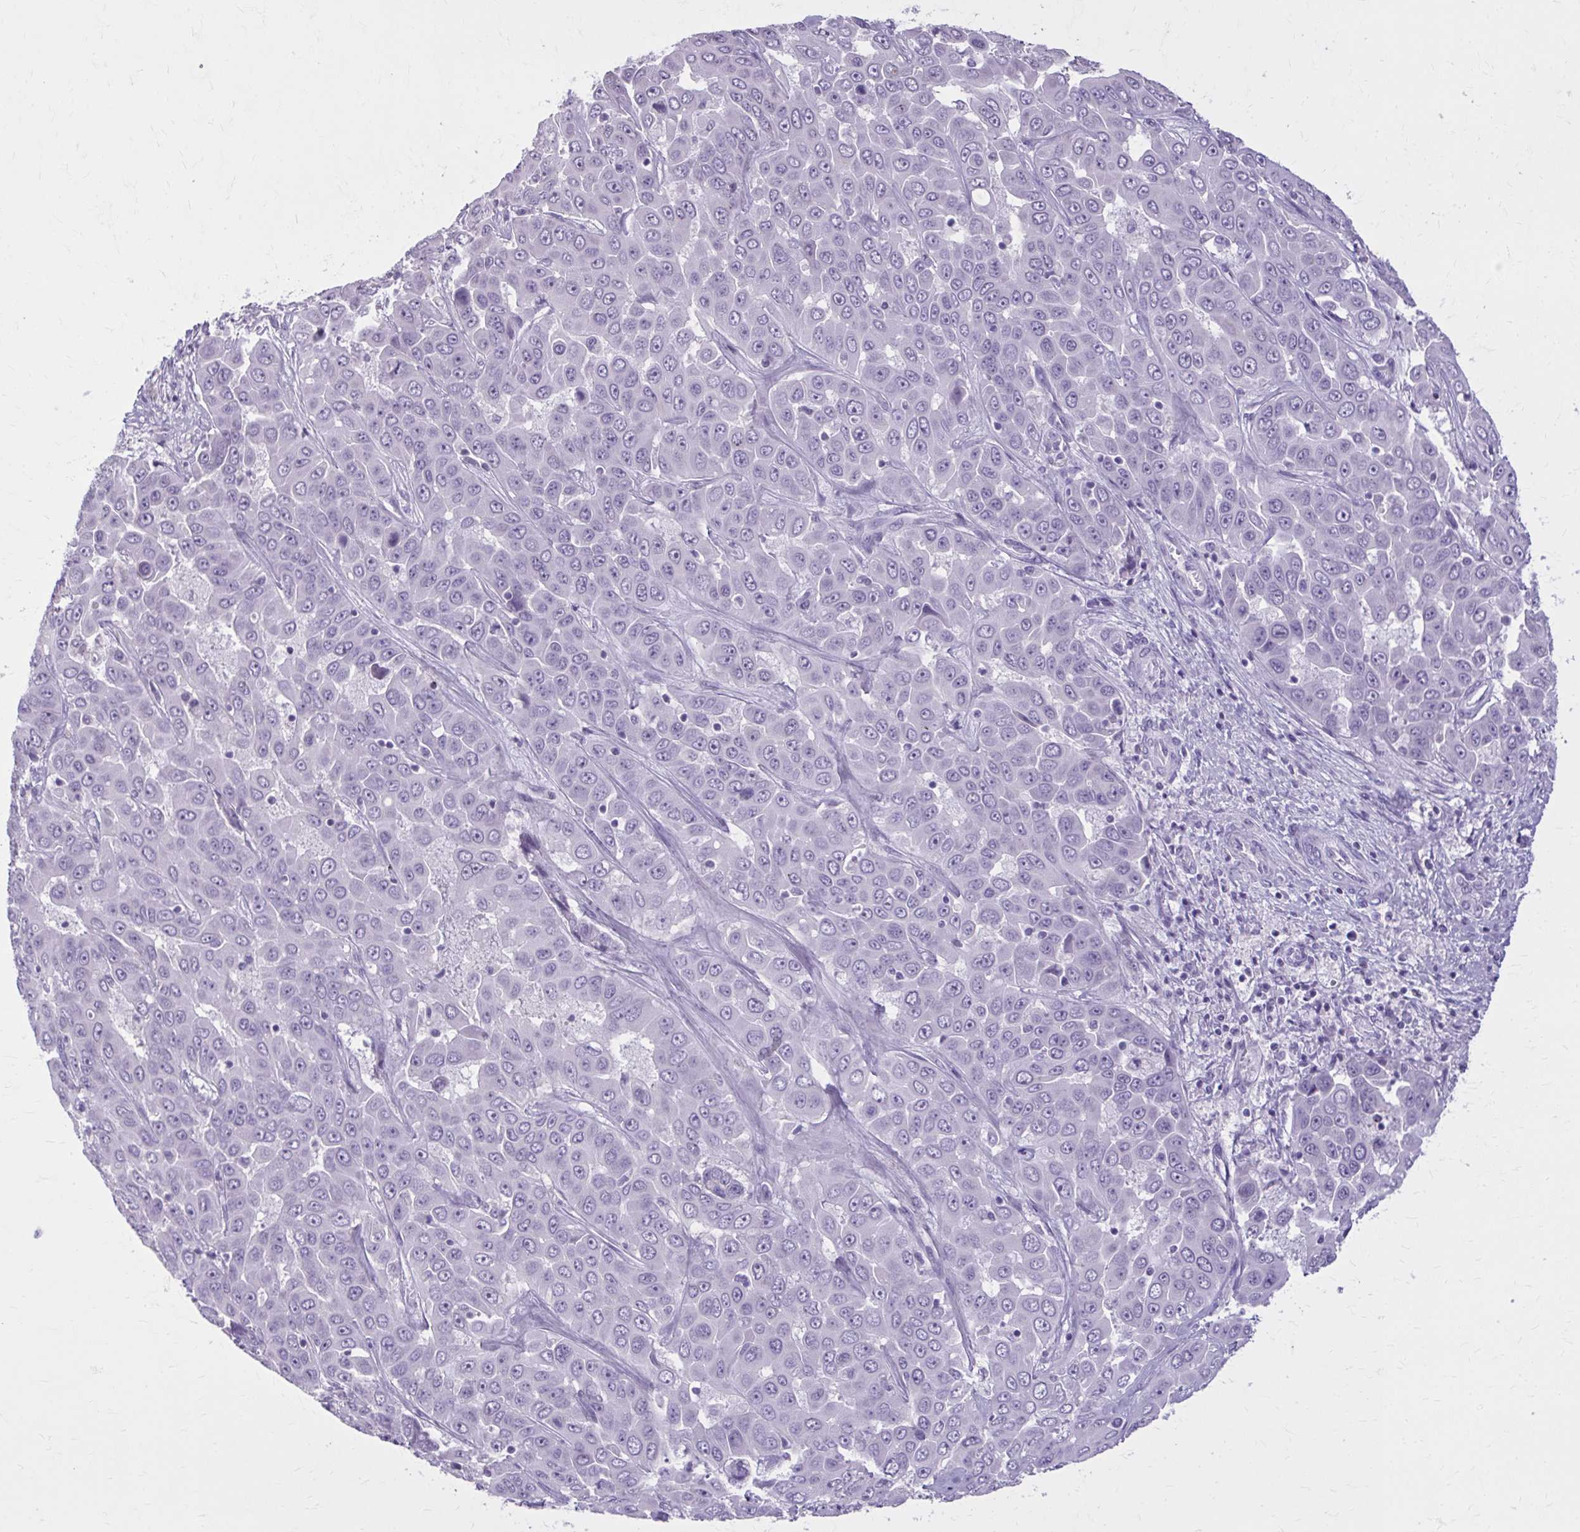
{"staining": {"intensity": "negative", "quantity": "none", "location": "none"}, "tissue": "liver cancer", "cell_type": "Tumor cells", "image_type": "cancer", "snomed": [{"axis": "morphology", "description": "Cholangiocarcinoma"}, {"axis": "topography", "description": "Liver"}], "caption": "High power microscopy histopathology image of an immunohistochemistry (IHC) histopathology image of liver cancer, revealing no significant expression in tumor cells.", "gene": "OR4B1", "patient": {"sex": "female", "age": 52}}